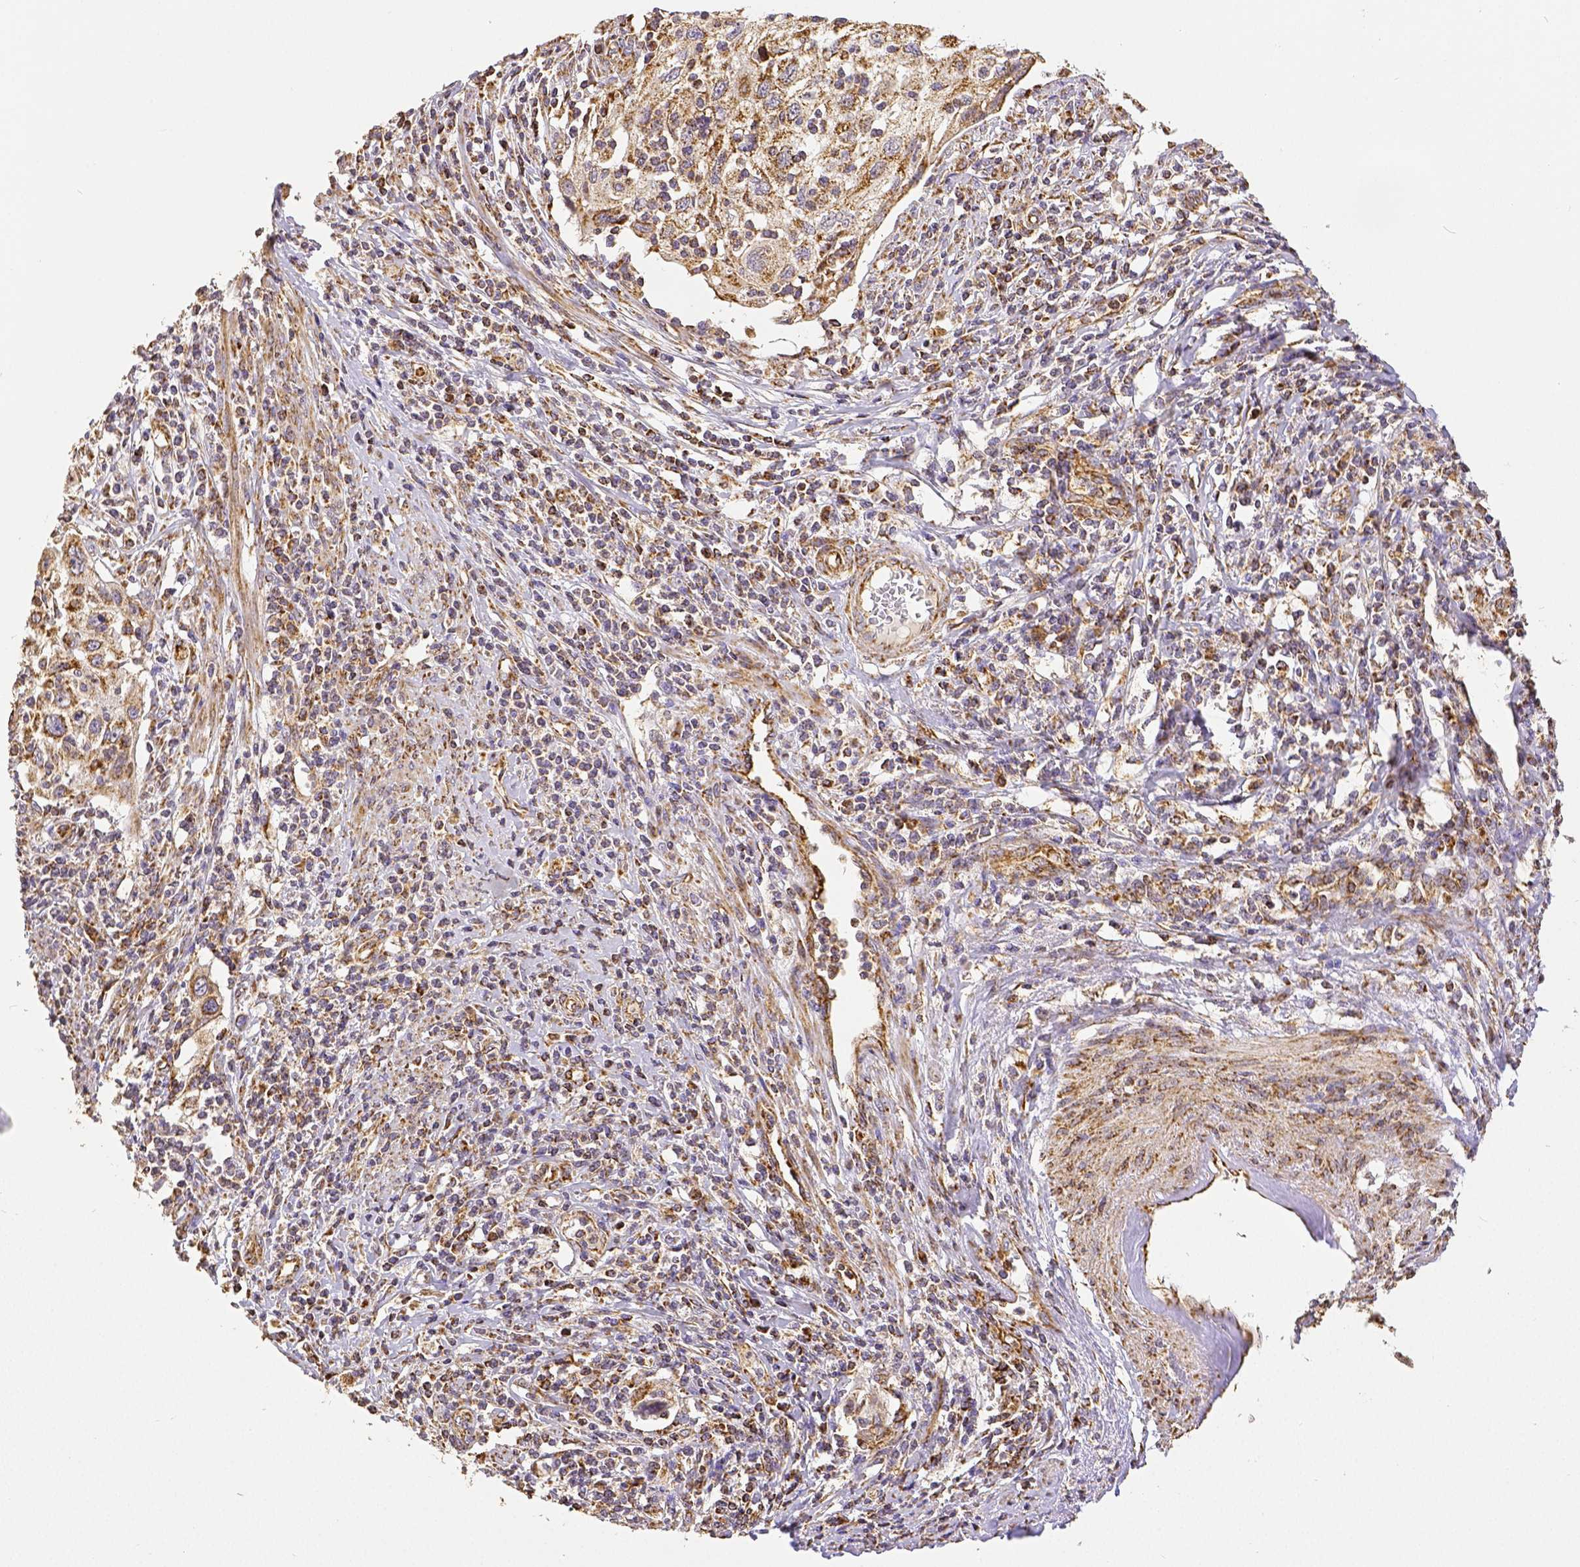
{"staining": {"intensity": "moderate", "quantity": ">75%", "location": "cytoplasmic/membranous"}, "tissue": "cervical cancer", "cell_type": "Tumor cells", "image_type": "cancer", "snomed": [{"axis": "morphology", "description": "Squamous cell carcinoma, NOS"}, {"axis": "topography", "description": "Cervix"}], "caption": "Cervical squamous cell carcinoma tissue demonstrates moderate cytoplasmic/membranous staining in approximately >75% of tumor cells, visualized by immunohistochemistry.", "gene": "SDHB", "patient": {"sex": "female", "age": 70}}